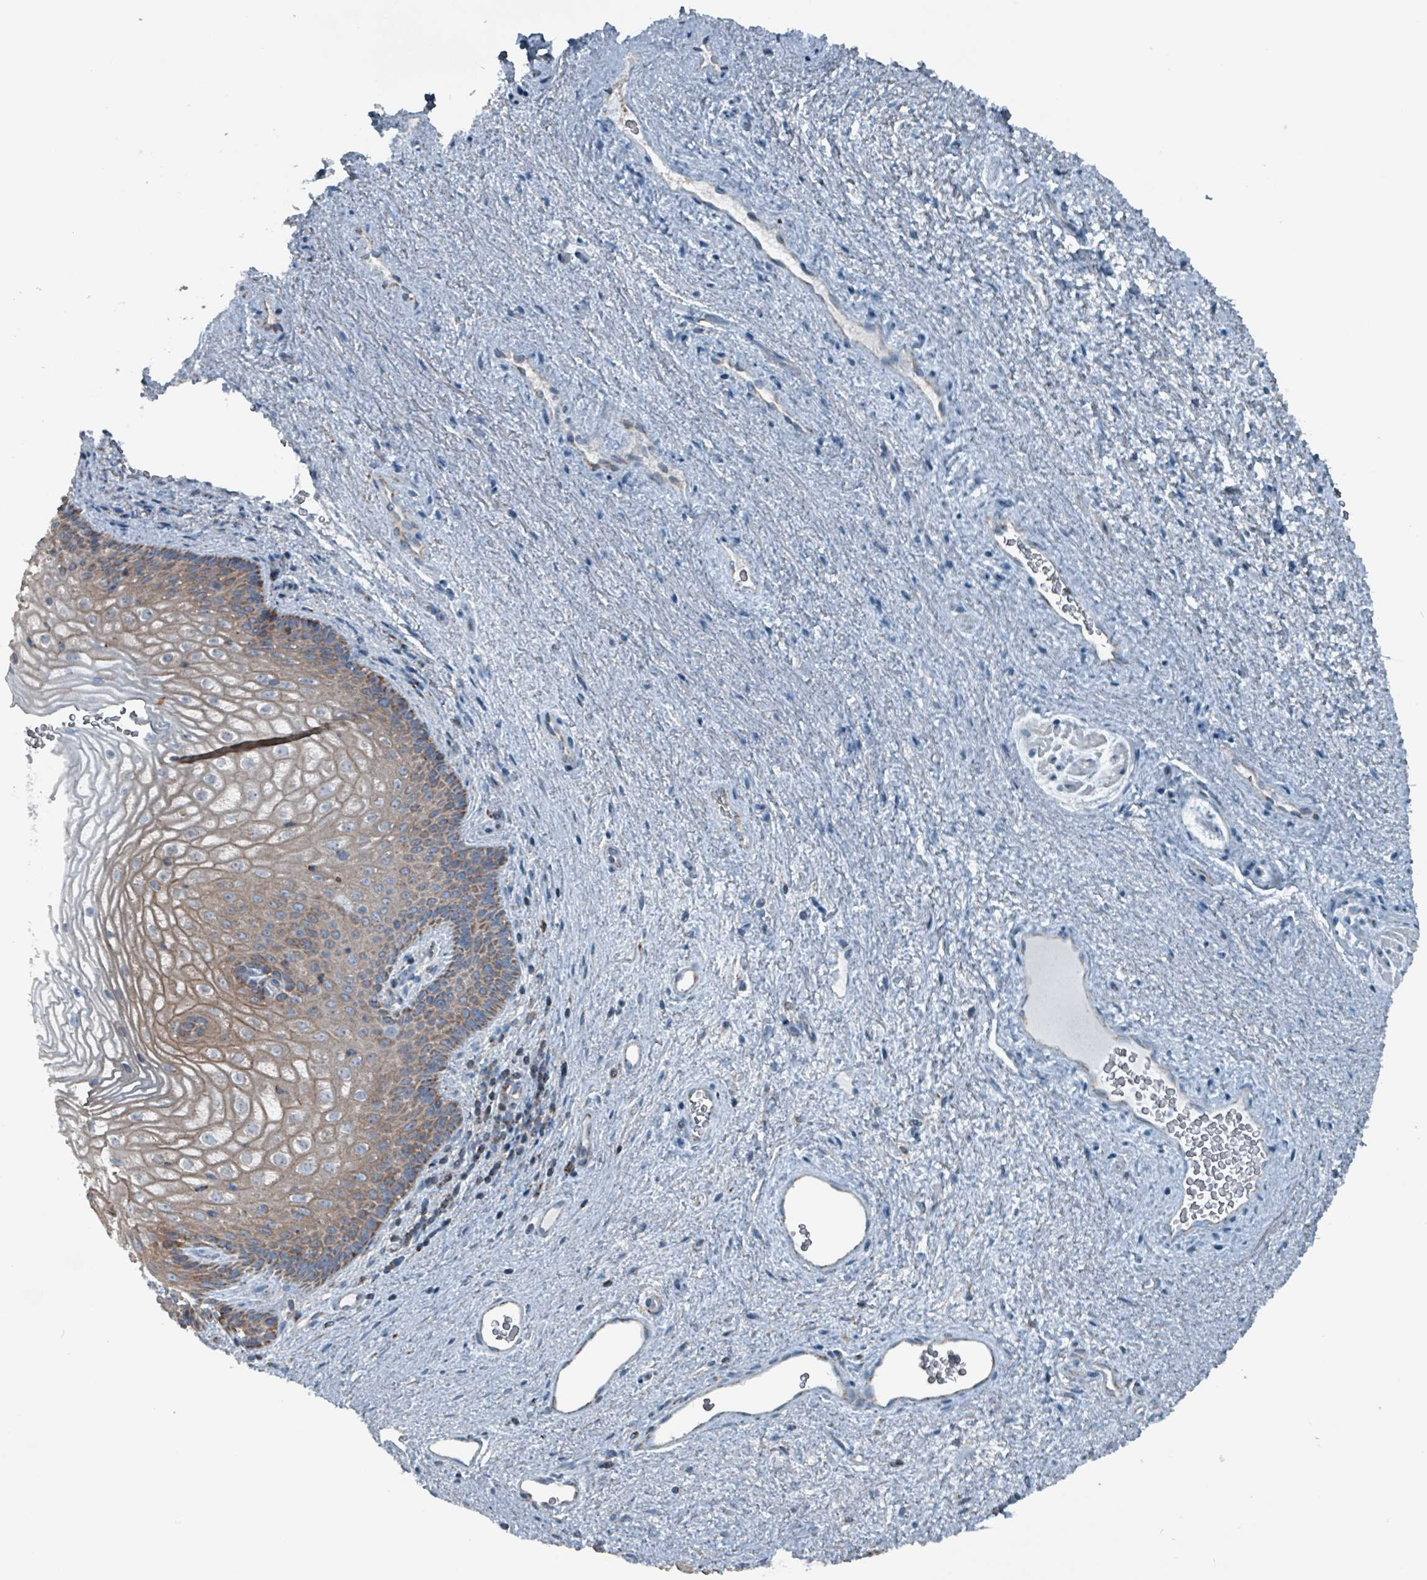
{"staining": {"intensity": "weak", "quantity": "25%-75%", "location": "cytoplasmic/membranous"}, "tissue": "vagina", "cell_type": "Squamous epithelial cells", "image_type": "normal", "snomed": [{"axis": "morphology", "description": "Normal tissue, NOS"}, {"axis": "topography", "description": "Vagina"}], "caption": "Immunohistochemical staining of benign vagina shows weak cytoplasmic/membranous protein expression in about 25%-75% of squamous epithelial cells. Using DAB (brown) and hematoxylin (blue) stains, captured at high magnification using brightfield microscopy.", "gene": "ABHD18", "patient": {"sex": "female", "age": 47}}